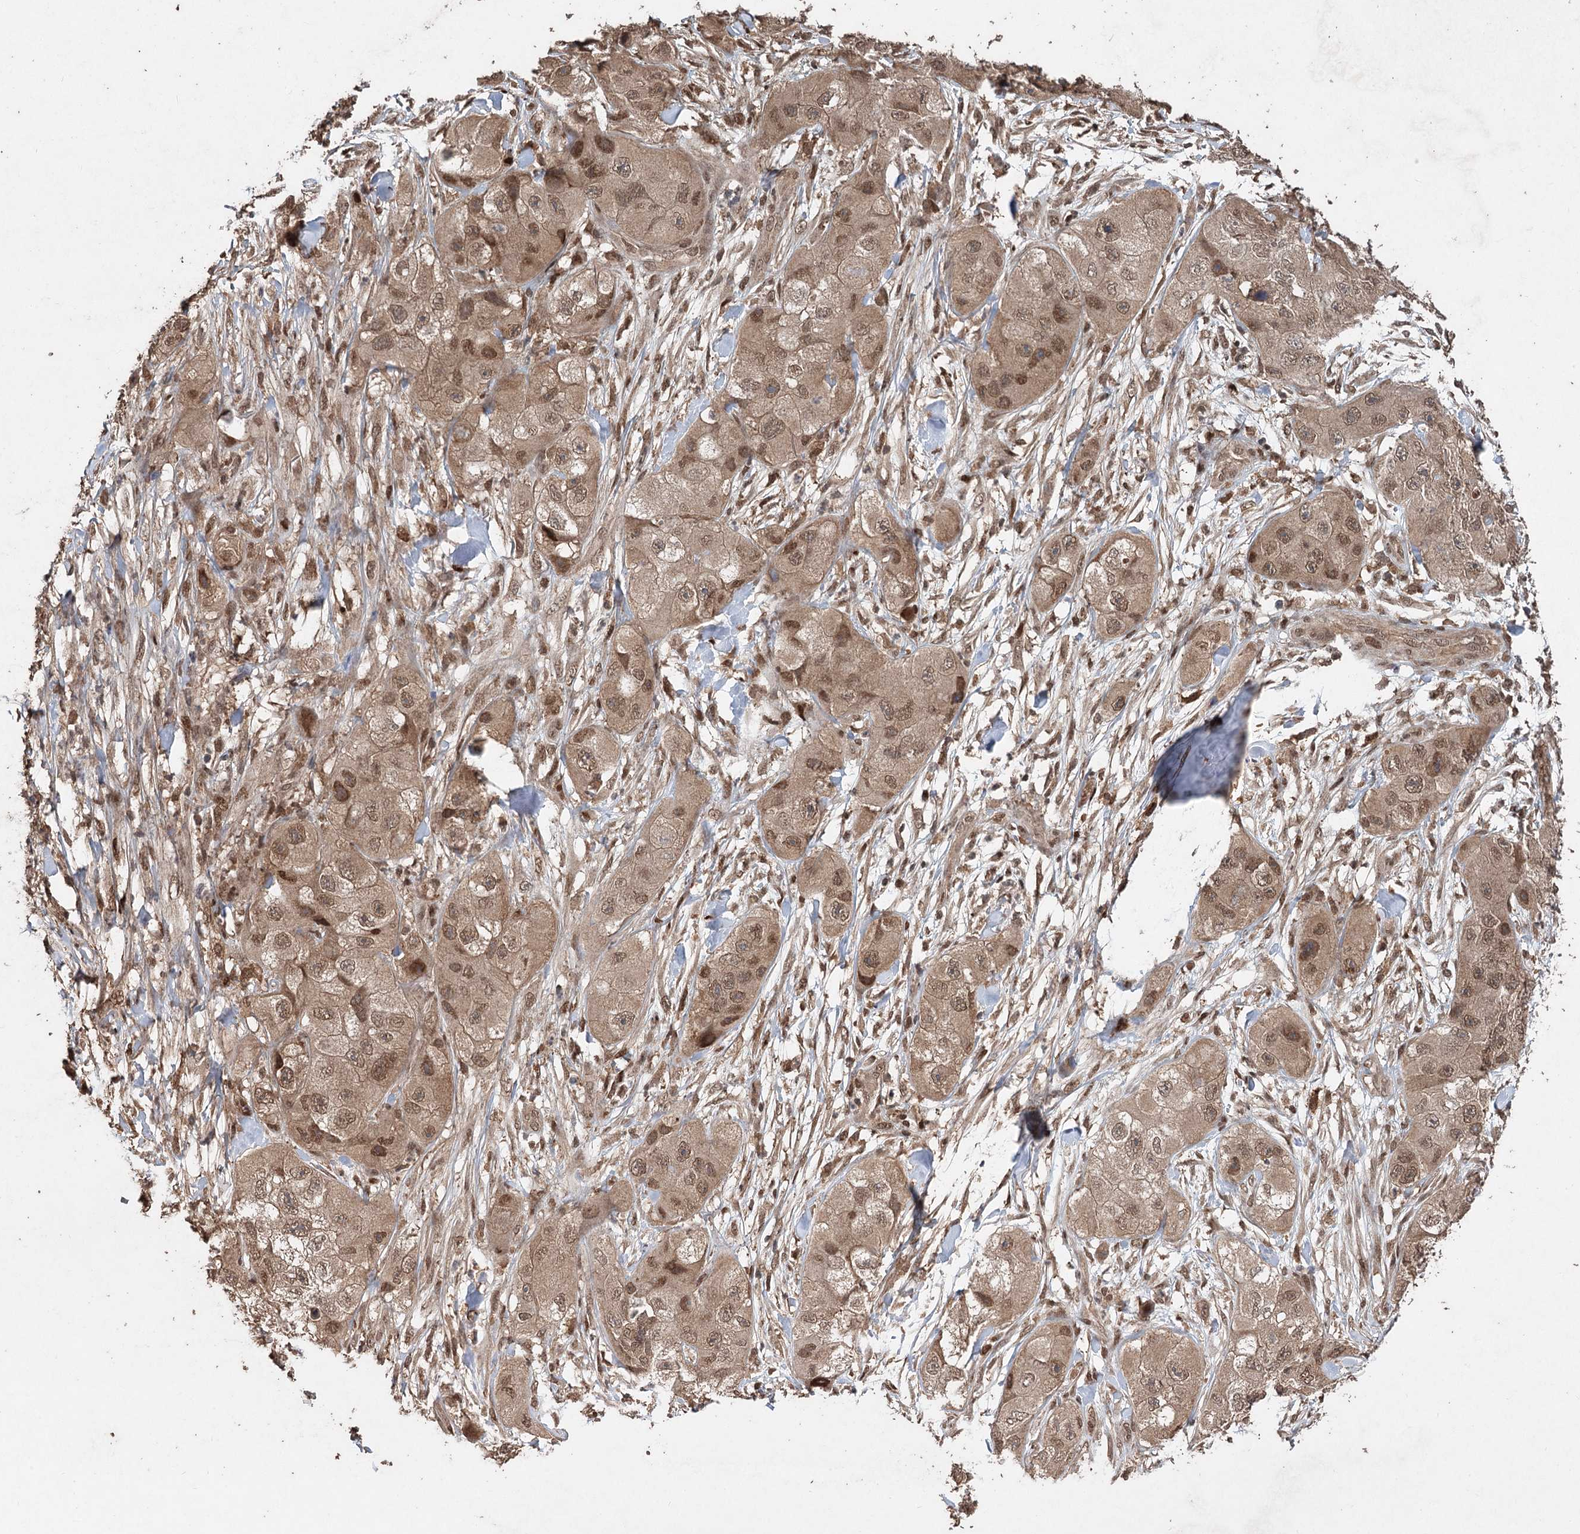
{"staining": {"intensity": "moderate", "quantity": ">75%", "location": "cytoplasmic/membranous,nuclear"}, "tissue": "skin cancer", "cell_type": "Tumor cells", "image_type": "cancer", "snomed": [{"axis": "morphology", "description": "Squamous cell carcinoma, NOS"}, {"axis": "topography", "description": "Skin"}, {"axis": "topography", "description": "Subcutis"}], "caption": "The micrograph reveals a brown stain indicating the presence of a protein in the cytoplasmic/membranous and nuclear of tumor cells in skin squamous cell carcinoma.", "gene": "FBXO7", "patient": {"sex": "male", "age": 73}}